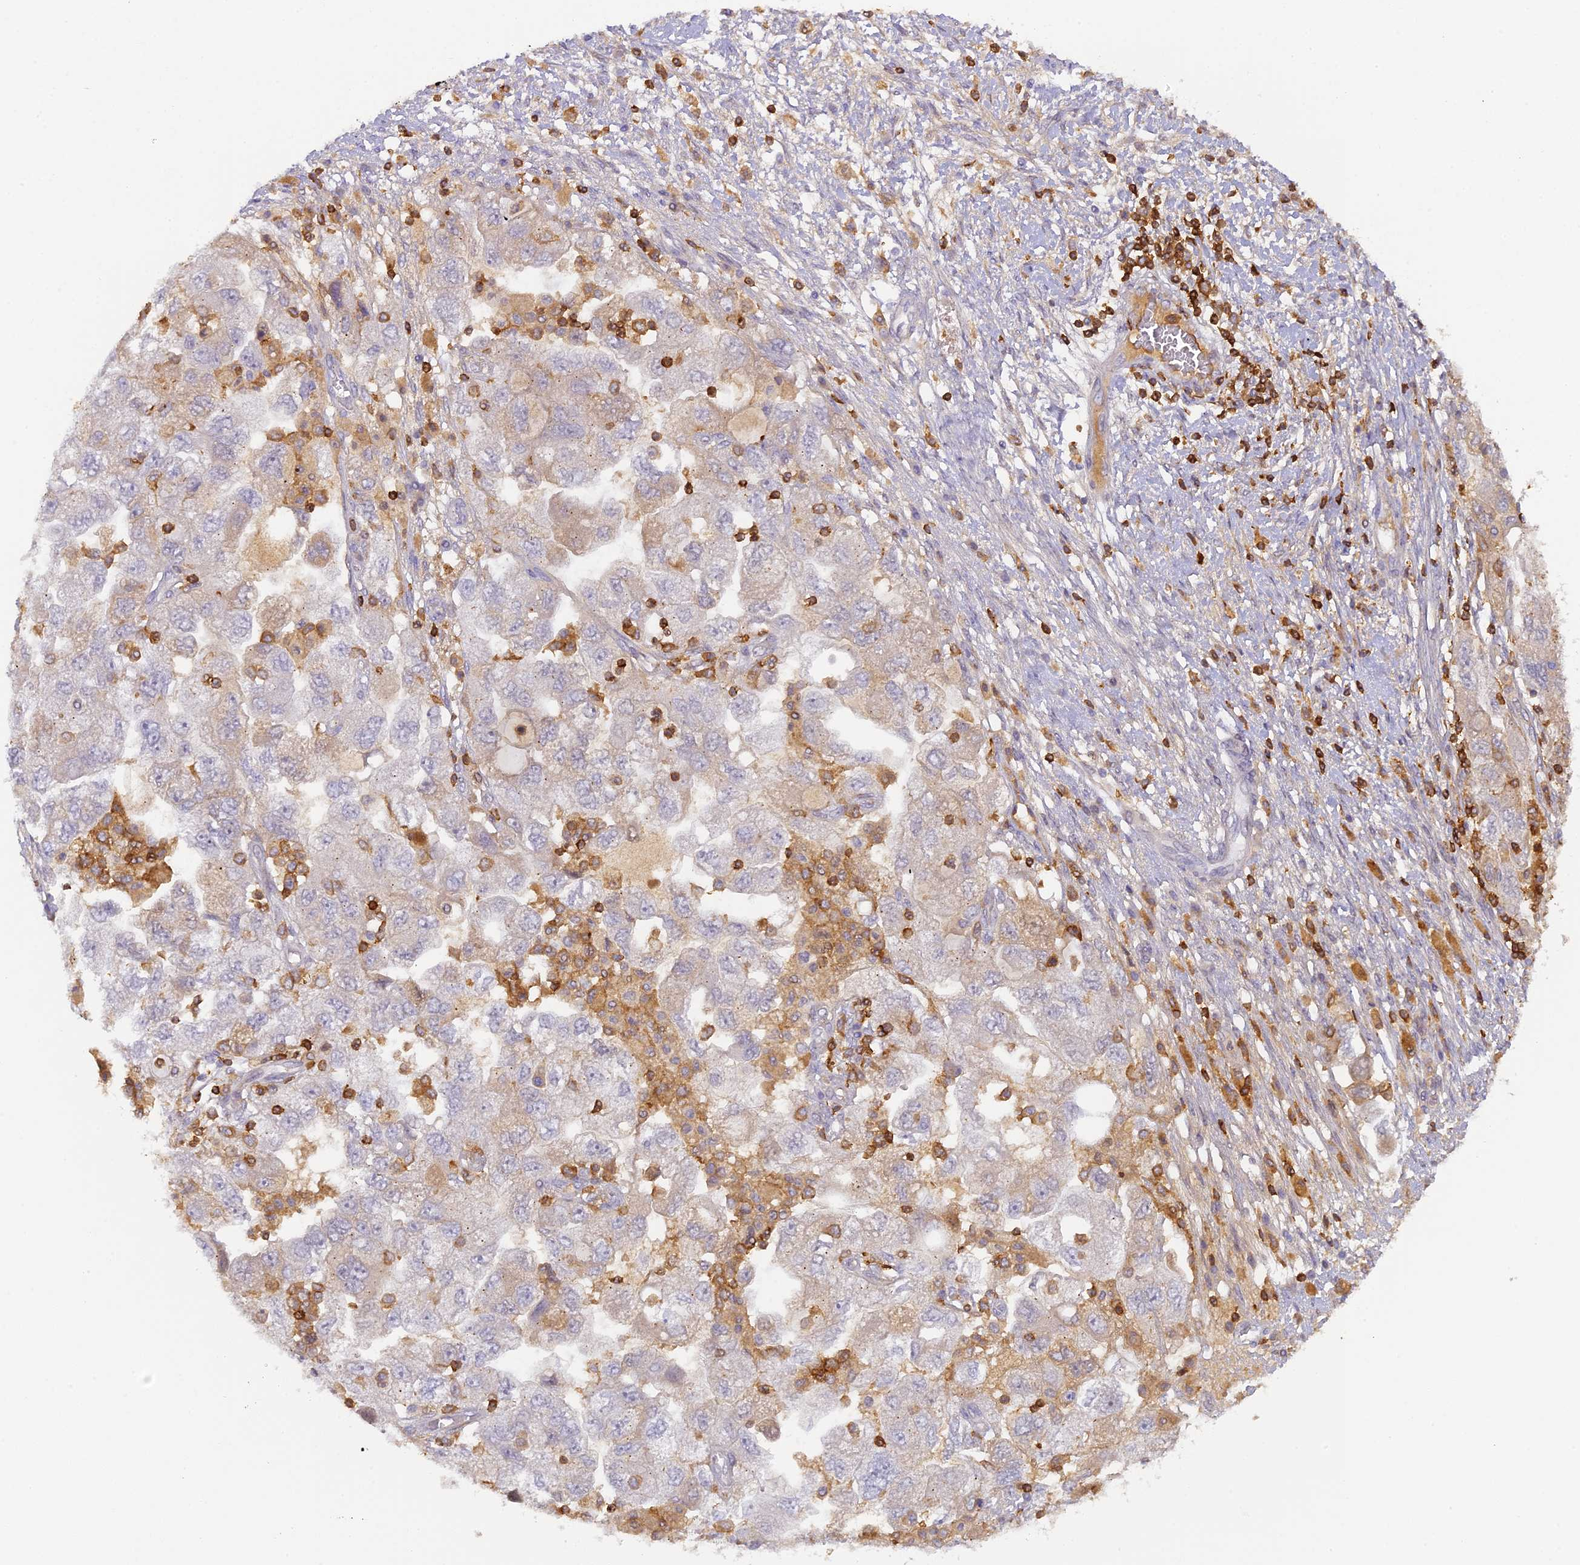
{"staining": {"intensity": "weak", "quantity": "<25%", "location": "cytoplasmic/membranous"}, "tissue": "ovarian cancer", "cell_type": "Tumor cells", "image_type": "cancer", "snomed": [{"axis": "morphology", "description": "Carcinoma, NOS"}, {"axis": "morphology", "description": "Cystadenocarcinoma, serous, NOS"}, {"axis": "topography", "description": "Ovary"}], "caption": "Immunohistochemical staining of ovarian carcinoma shows no significant expression in tumor cells.", "gene": "FYB1", "patient": {"sex": "female", "age": 69}}